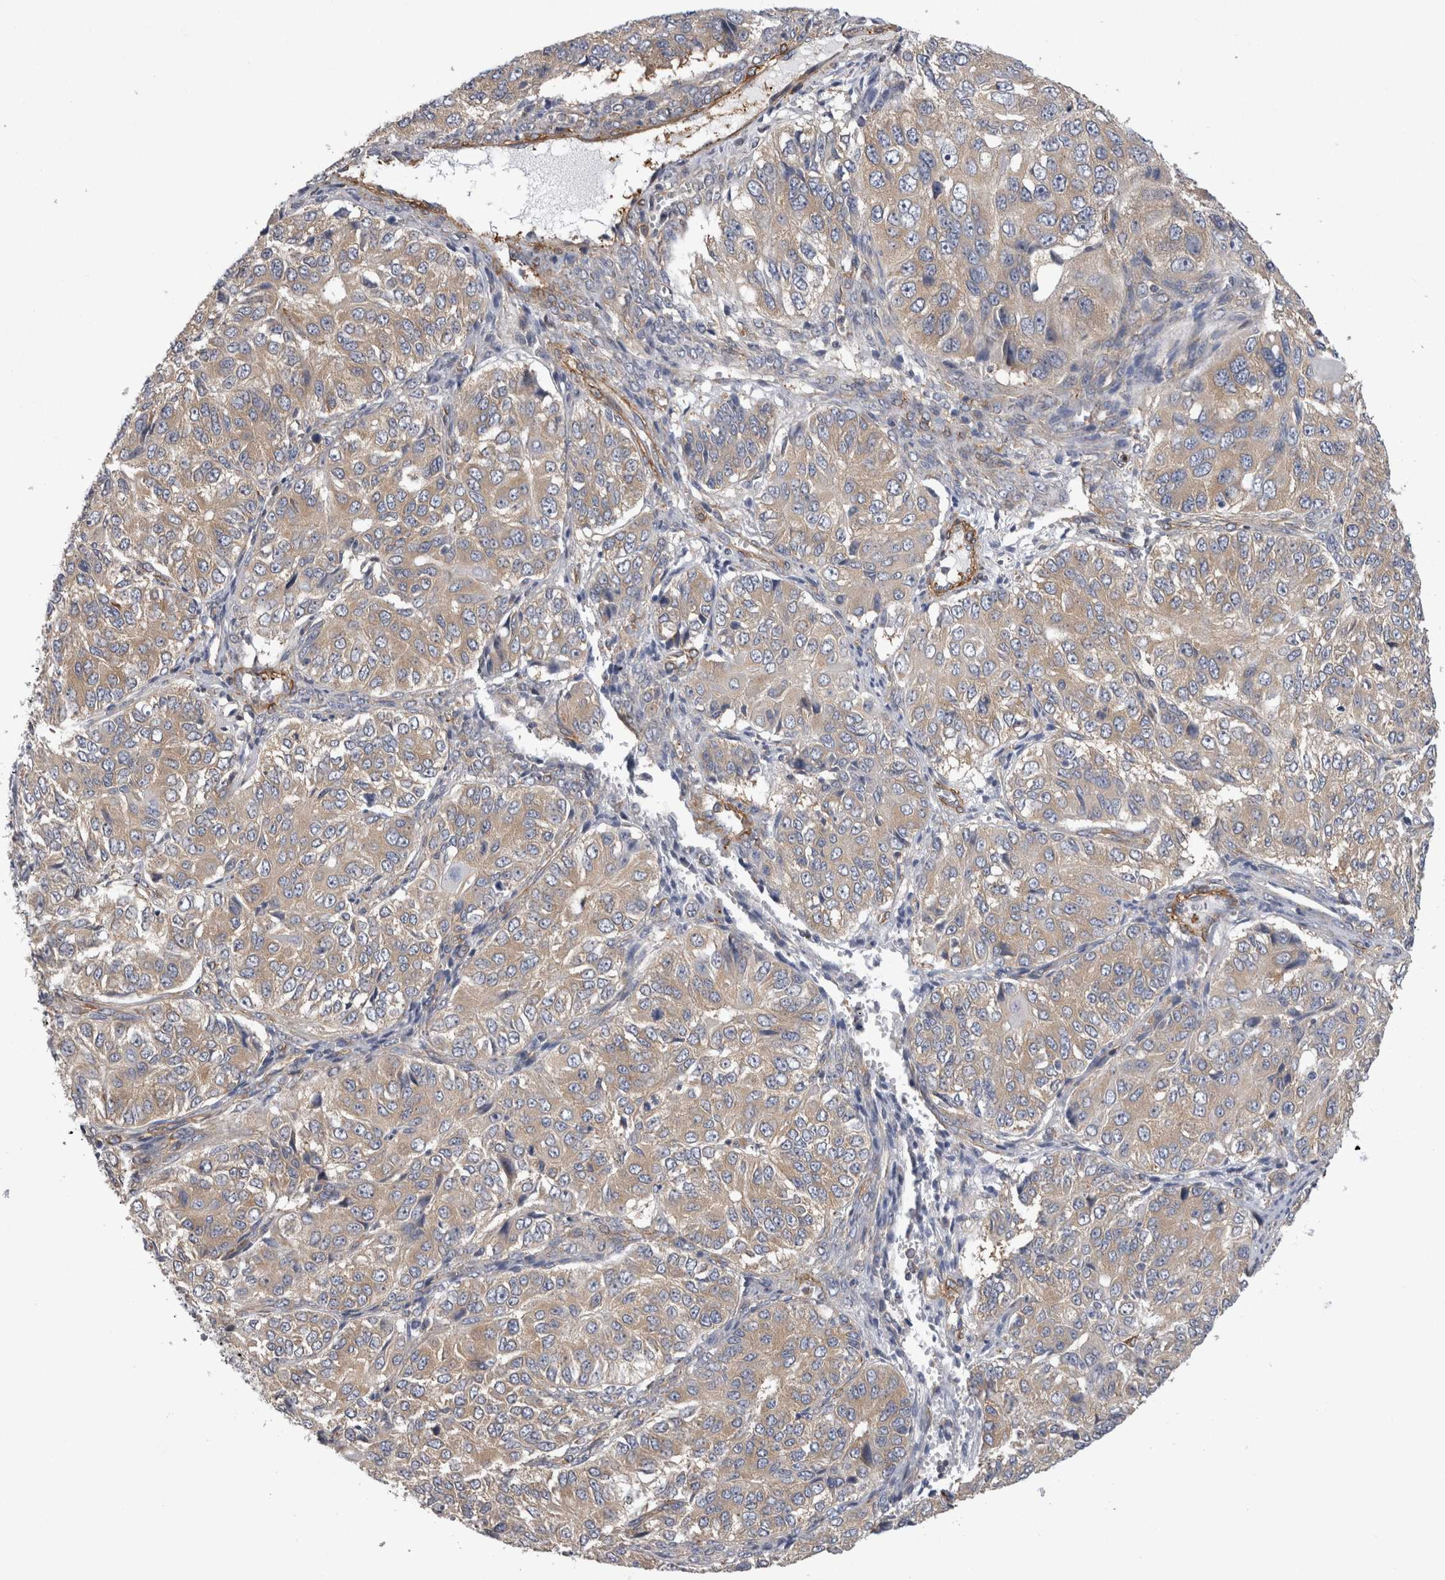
{"staining": {"intensity": "weak", "quantity": "<25%", "location": "cytoplasmic/membranous"}, "tissue": "ovarian cancer", "cell_type": "Tumor cells", "image_type": "cancer", "snomed": [{"axis": "morphology", "description": "Carcinoma, endometroid"}, {"axis": "topography", "description": "Ovary"}], "caption": "DAB immunohistochemical staining of human ovarian cancer demonstrates no significant positivity in tumor cells.", "gene": "EPRS1", "patient": {"sex": "female", "age": 51}}